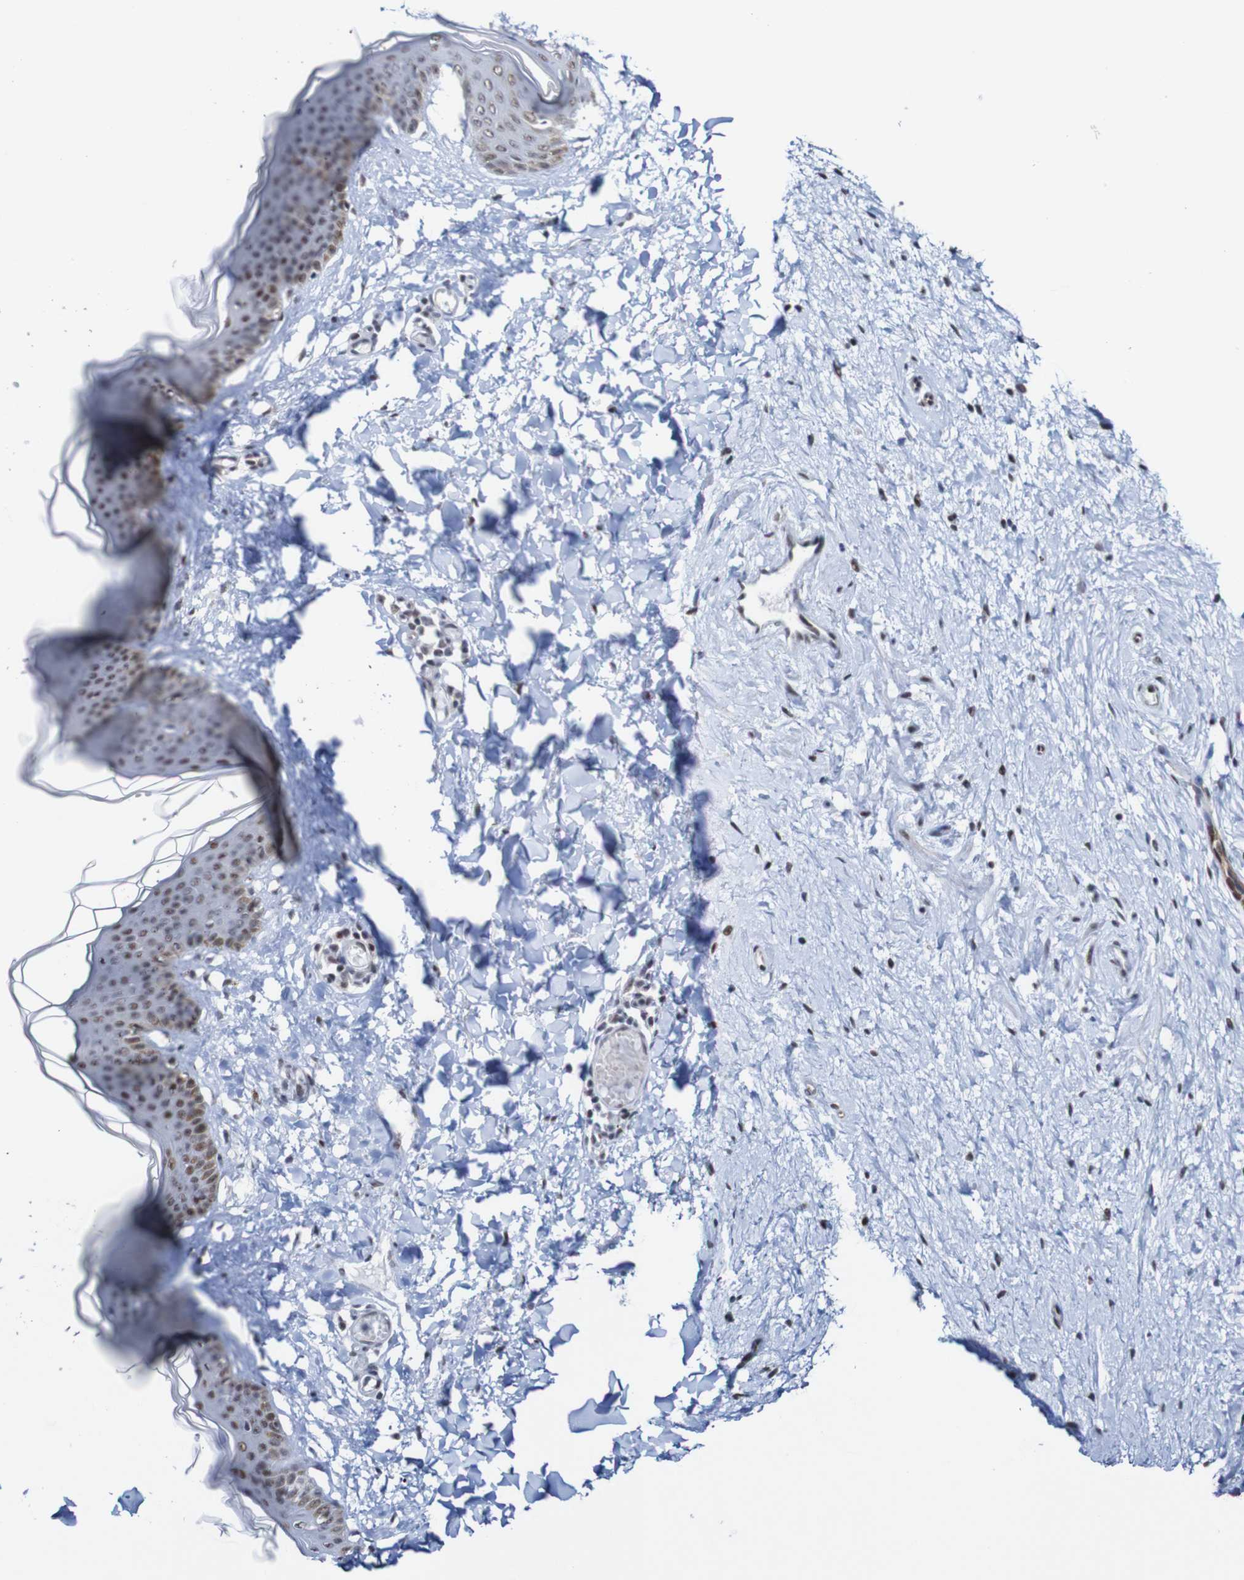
{"staining": {"intensity": "moderate", "quantity": ">75%", "location": "nuclear"}, "tissue": "skin", "cell_type": "Fibroblasts", "image_type": "normal", "snomed": [{"axis": "morphology", "description": "Normal tissue, NOS"}, {"axis": "topography", "description": "Skin"}], "caption": "Fibroblasts demonstrate moderate nuclear staining in approximately >75% of cells in benign skin.", "gene": "CDC5L", "patient": {"sex": "female", "age": 17}}